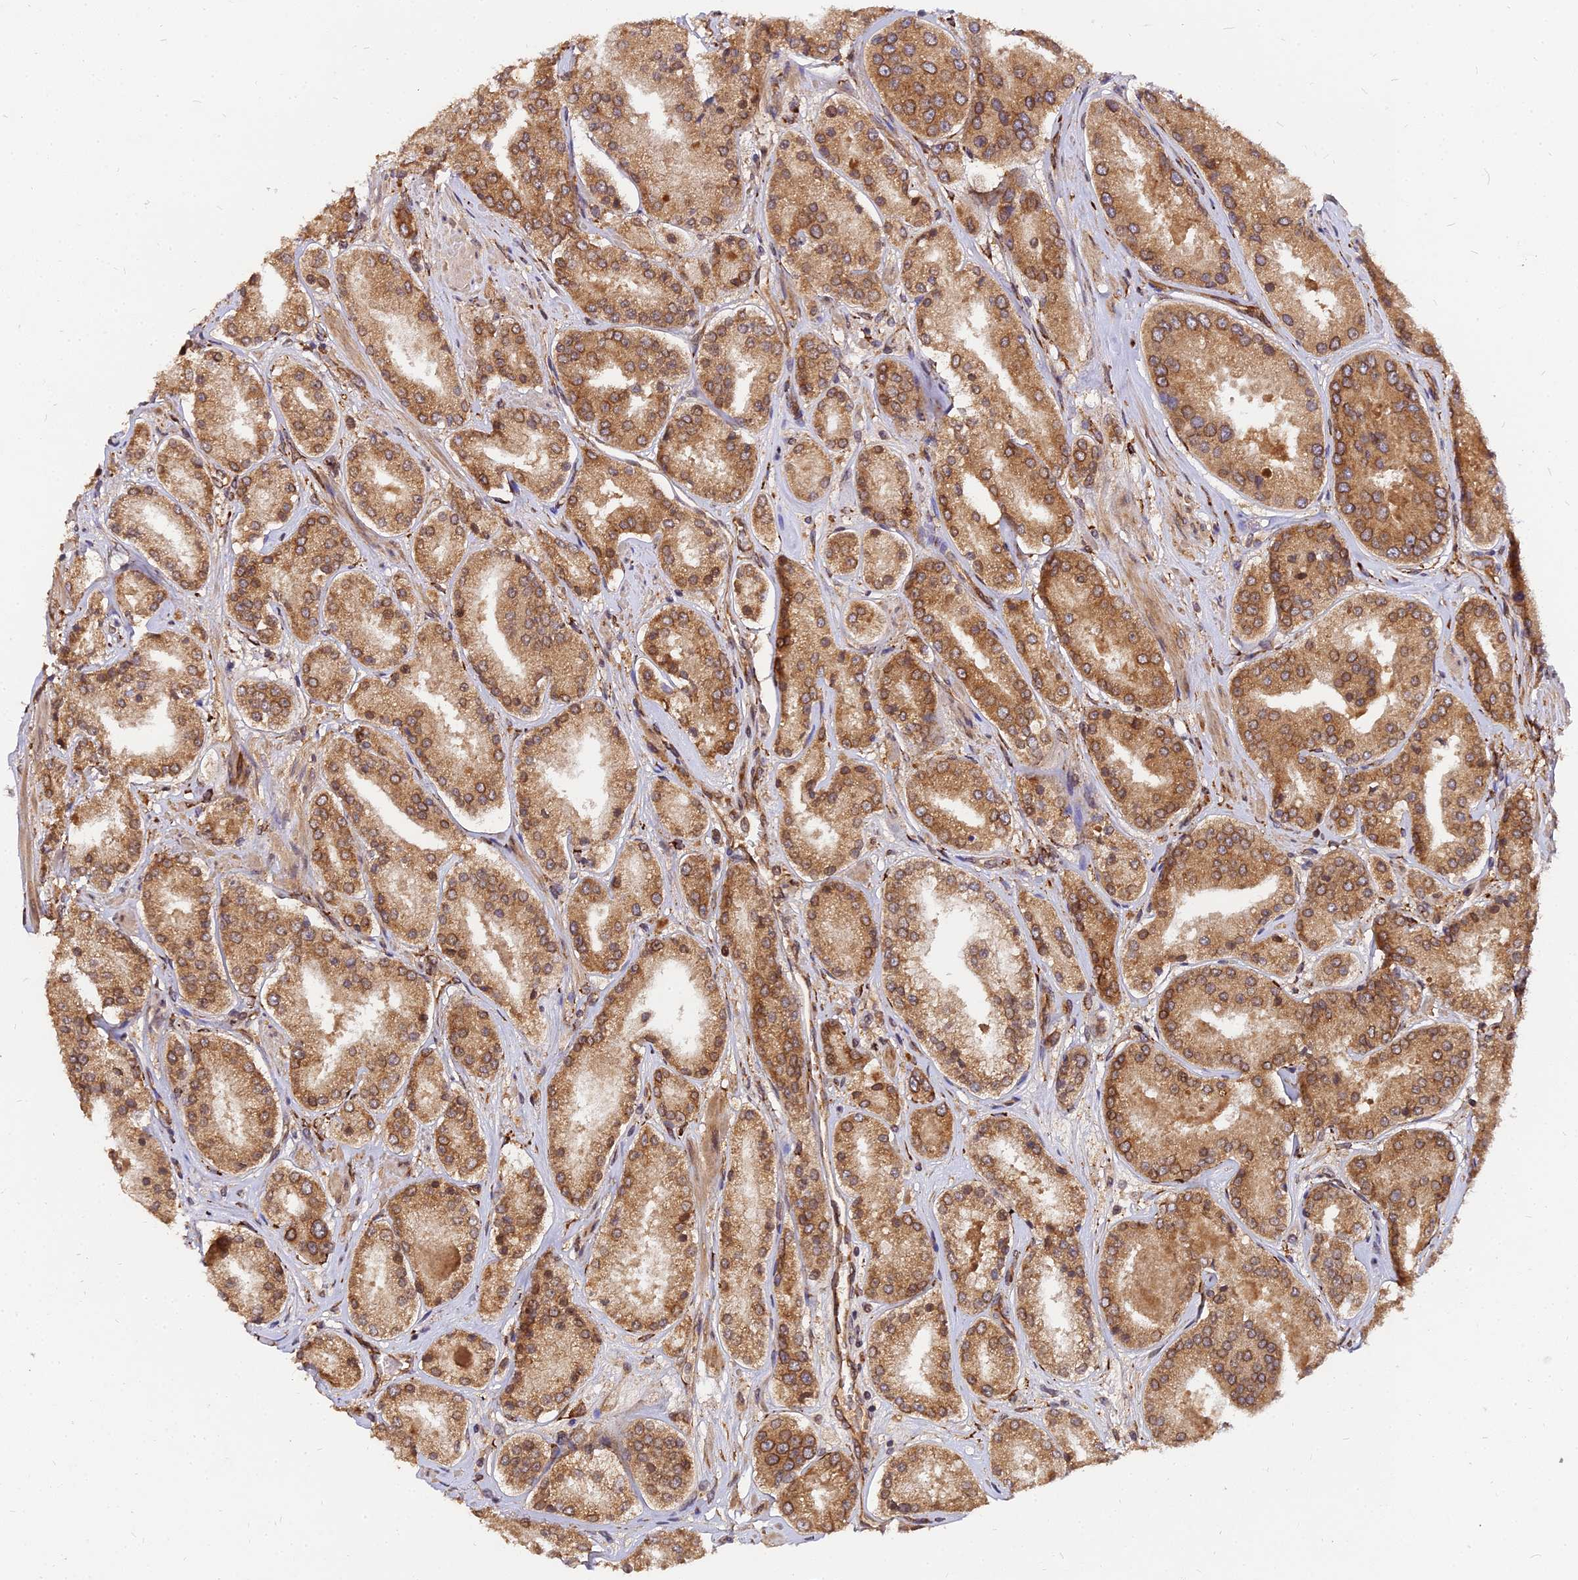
{"staining": {"intensity": "moderate", "quantity": ">75%", "location": "cytoplasmic/membranous"}, "tissue": "prostate cancer", "cell_type": "Tumor cells", "image_type": "cancer", "snomed": [{"axis": "morphology", "description": "Adenocarcinoma, High grade"}, {"axis": "topography", "description": "Prostate"}], "caption": "Tumor cells demonstrate medium levels of moderate cytoplasmic/membranous expression in approximately >75% of cells in human prostate cancer (high-grade adenocarcinoma).", "gene": "PDE4D", "patient": {"sex": "male", "age": 63}}